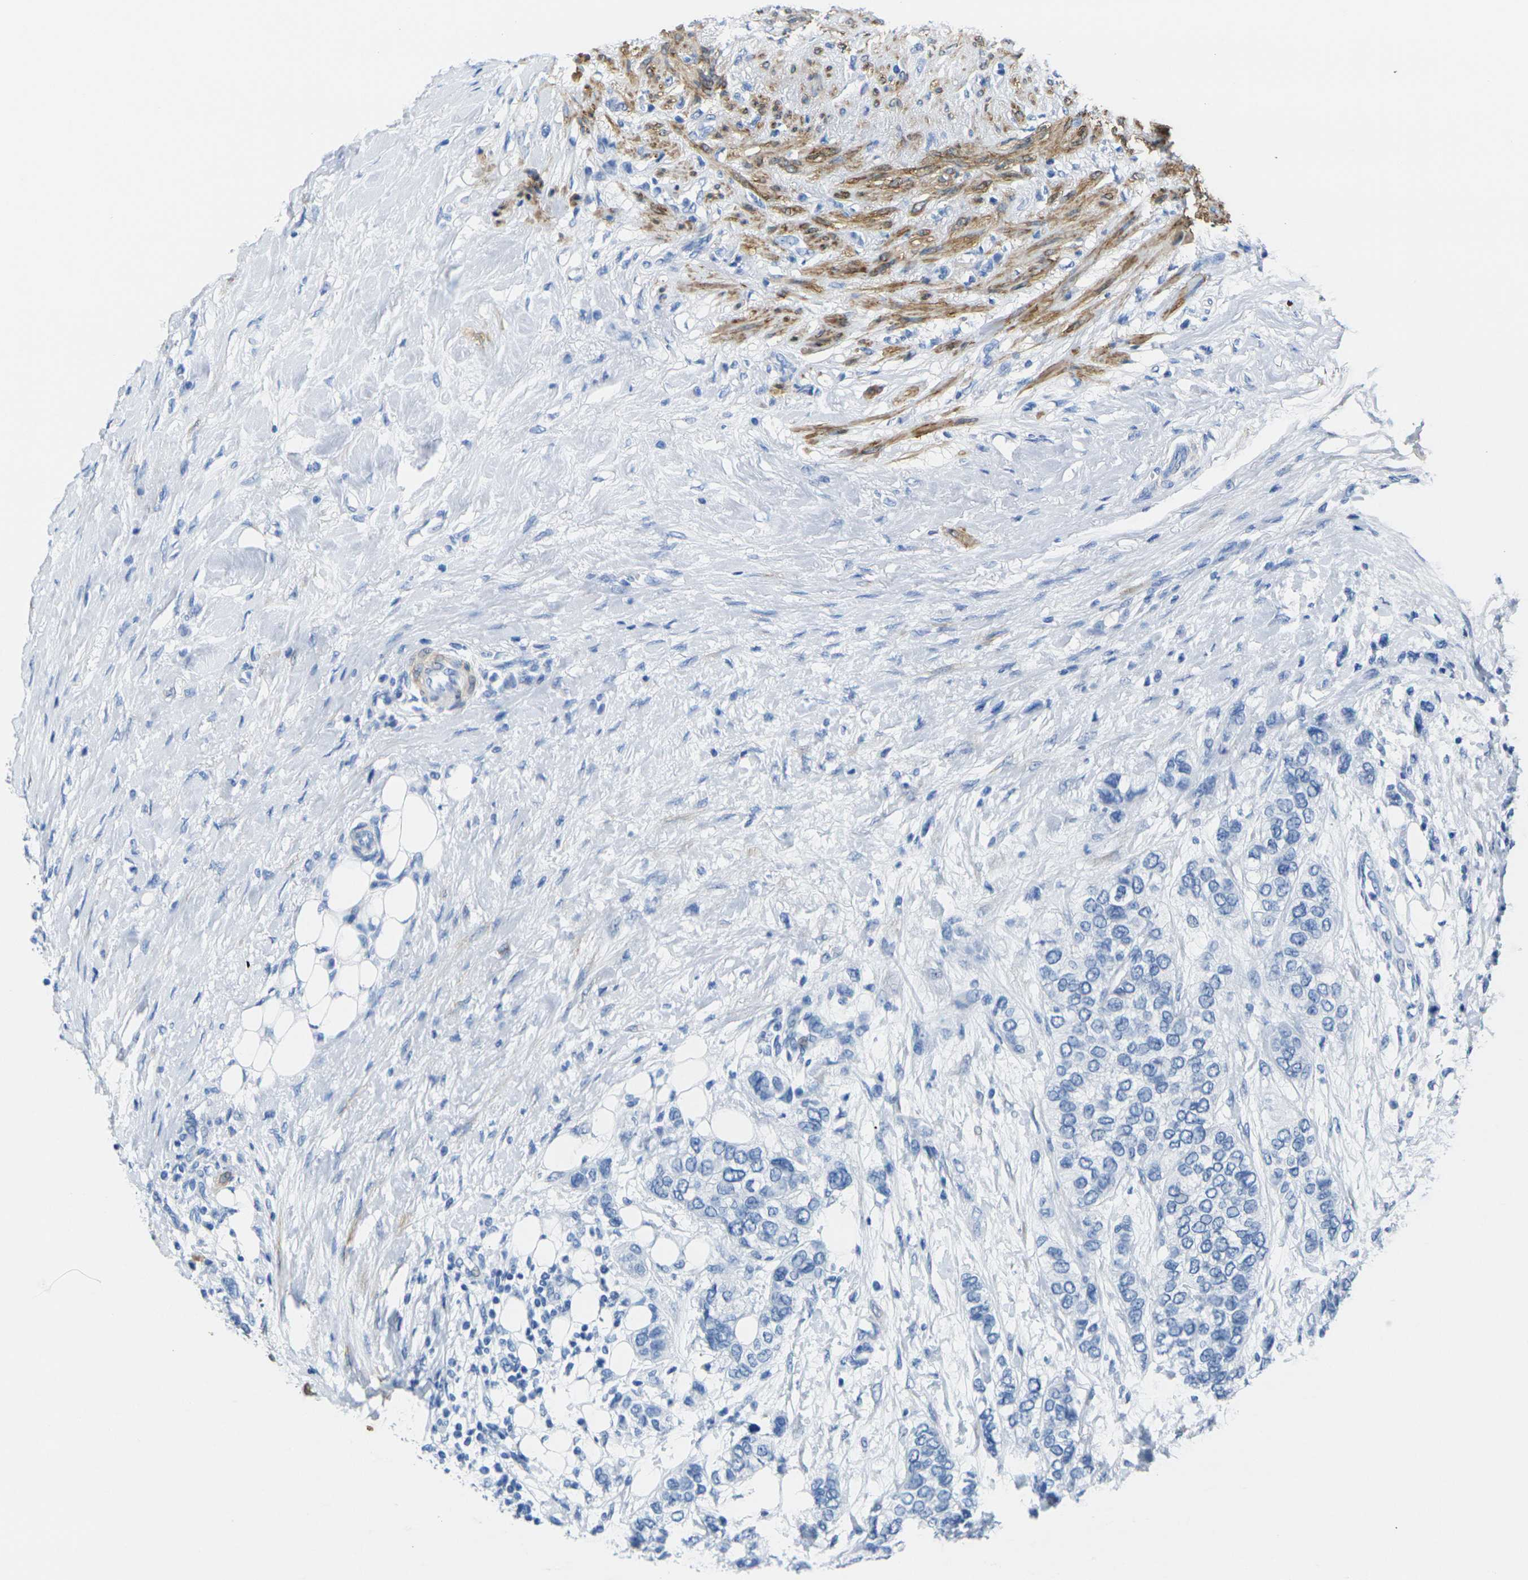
{"staining": {"intensity": "negative", "quantity": "none", "location": "none"}, "tissue": "urothelial cancer", "cell_type": "Tumor cells", "image_type": "cancer", "snomed": [{"axis": "morphology", "description": "Urothelial carcinoma, High grade"}, {"axis": "topography", "description": "Urinary bladder"}], "caption": "Histopathology image shows no significant protein expression in tumor cells of urothelial carcinoma (high-grade).", "gene": "CNN1", "patient": {"sex": "female", "age": 56}}